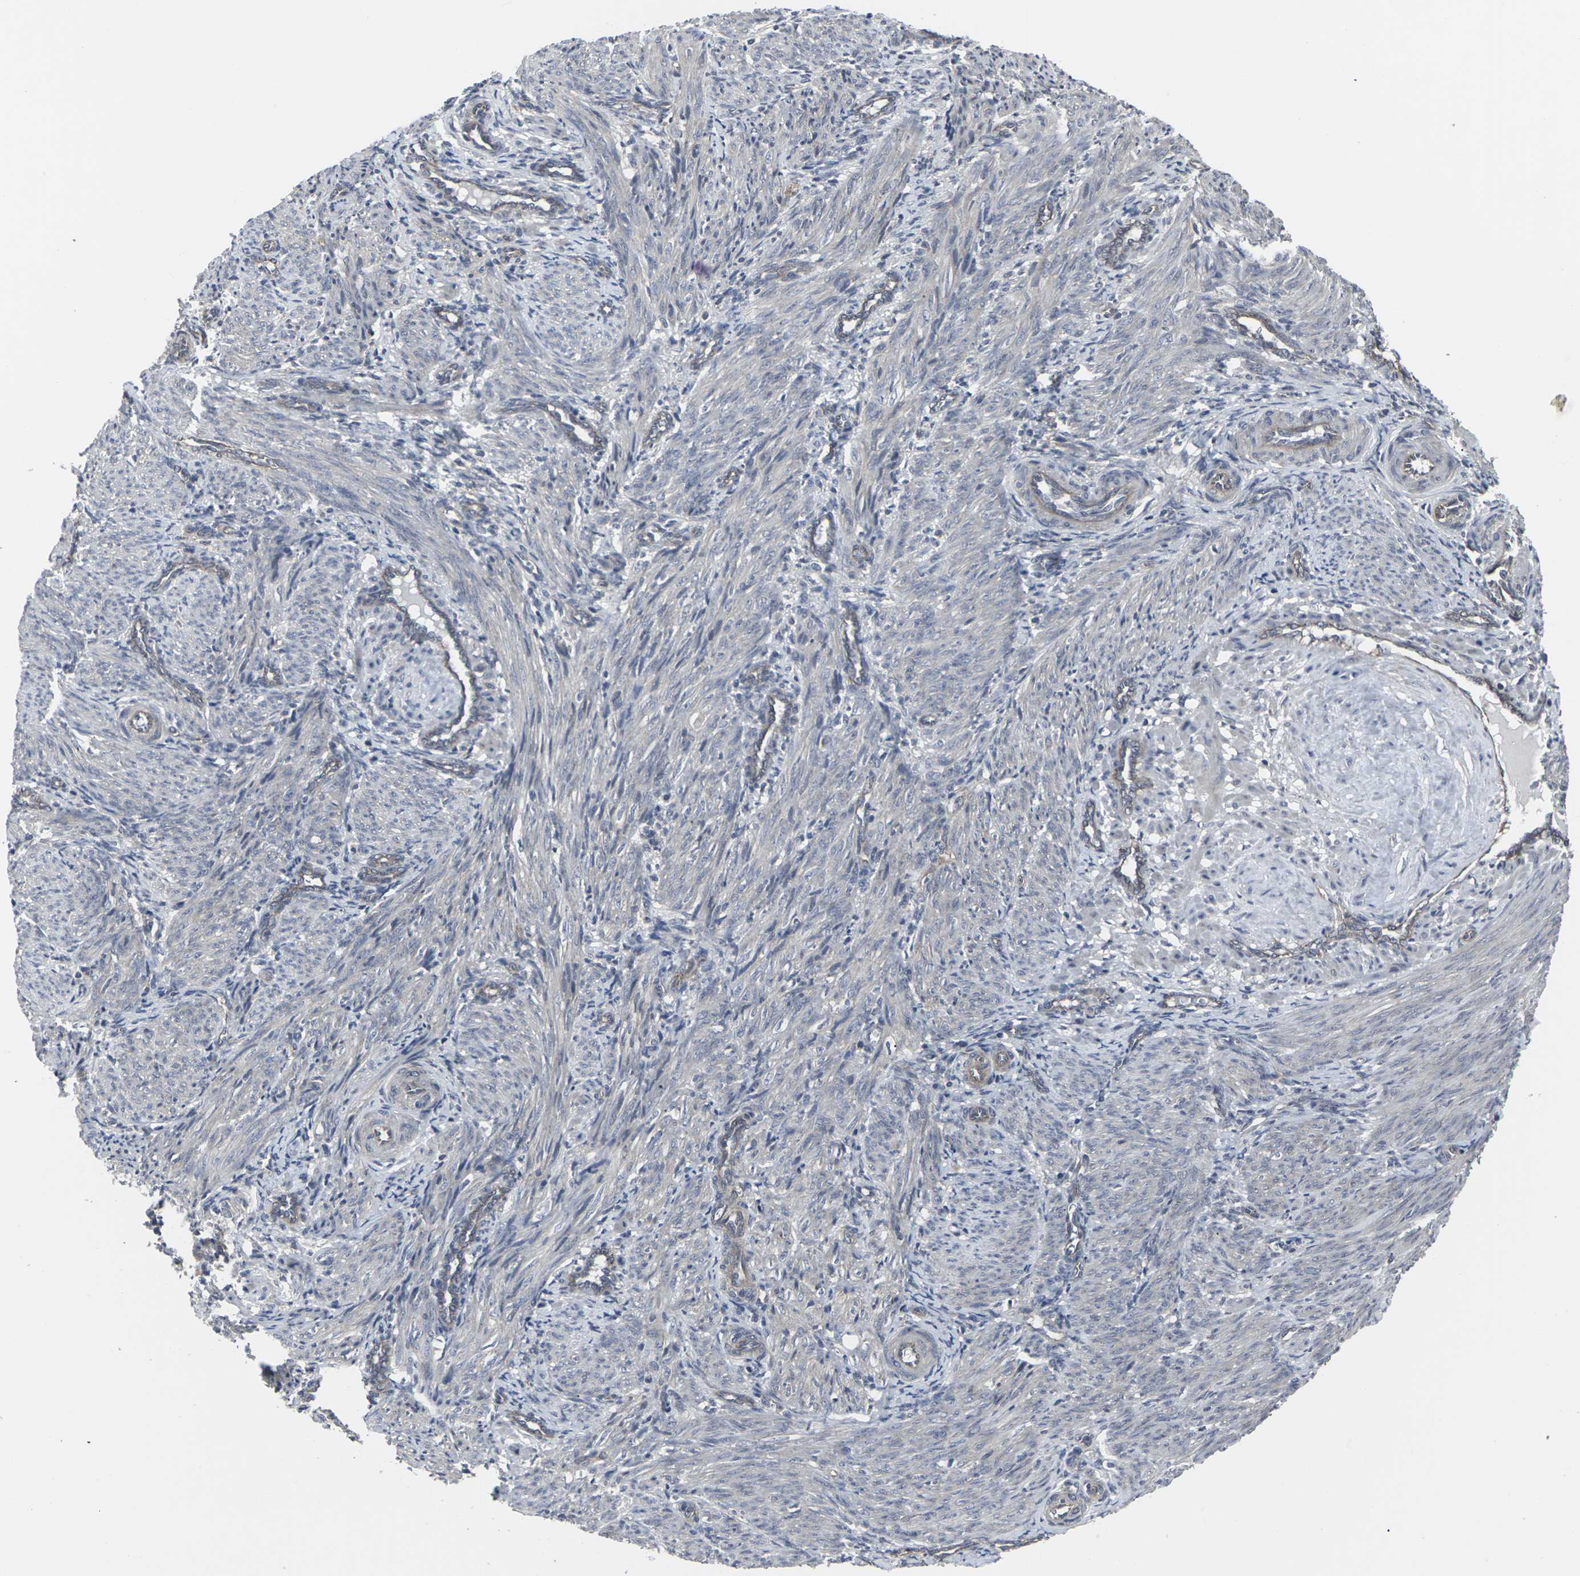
{"staining": {"intensity": "negative", "quantity": "none", "location": "none"}, "tissue": "smooth muscle", "cell_type": "Smooth muscle cells", "image_type": "normal", "snomed": [{"axis": "morphology", "description": "Normal tissue, NOS"}, {"axis": "topography", "description": "Endometrium"}], "caption": "This is an immunohistochemistry (IHC) histopathology image of normal human smooth muscle. There is no positivity in smooth muscle cells.", "gene": "MAPKAPK2", "patient": {"sex": "female", "age": 33}}